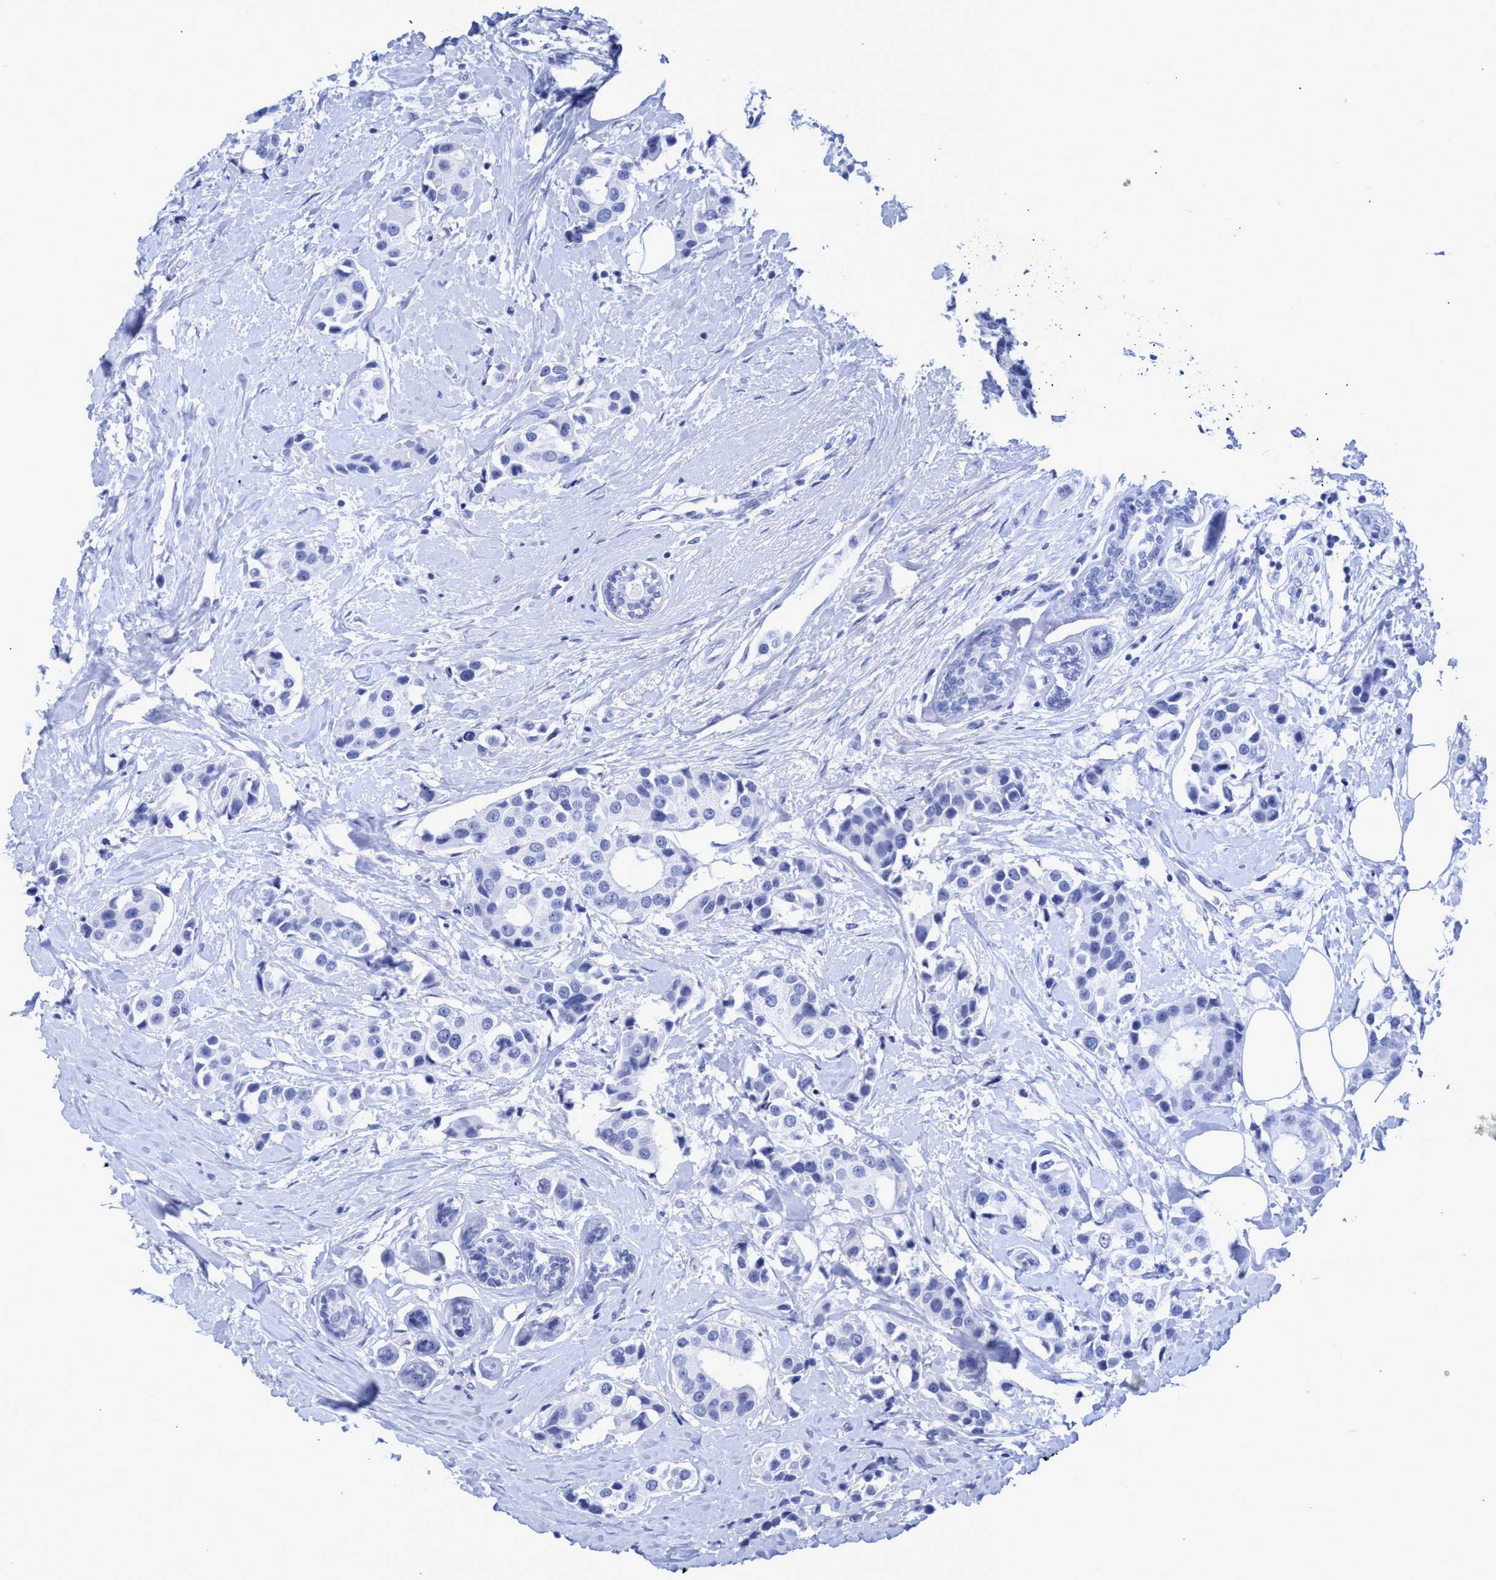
{"staining": {"intensity": "negative", "quantity": "none", "location": "none"}, "tissue": "breast cancer", "cell_type": "Tumor cells", "image_type": "cancer", "snomed": [{"axis": "morphology", "description": "Normal tissue, NOS"}, {"axis": "morphology", "description": "Duct carcinoma"}, {"axis": "topography", "description": "Breast"}], "caption": "Tumor cells show no significant positivity in breast intraductal carcinoma.", "gene": "INSL6", "patient": {"sex": "female", "age": 39}}